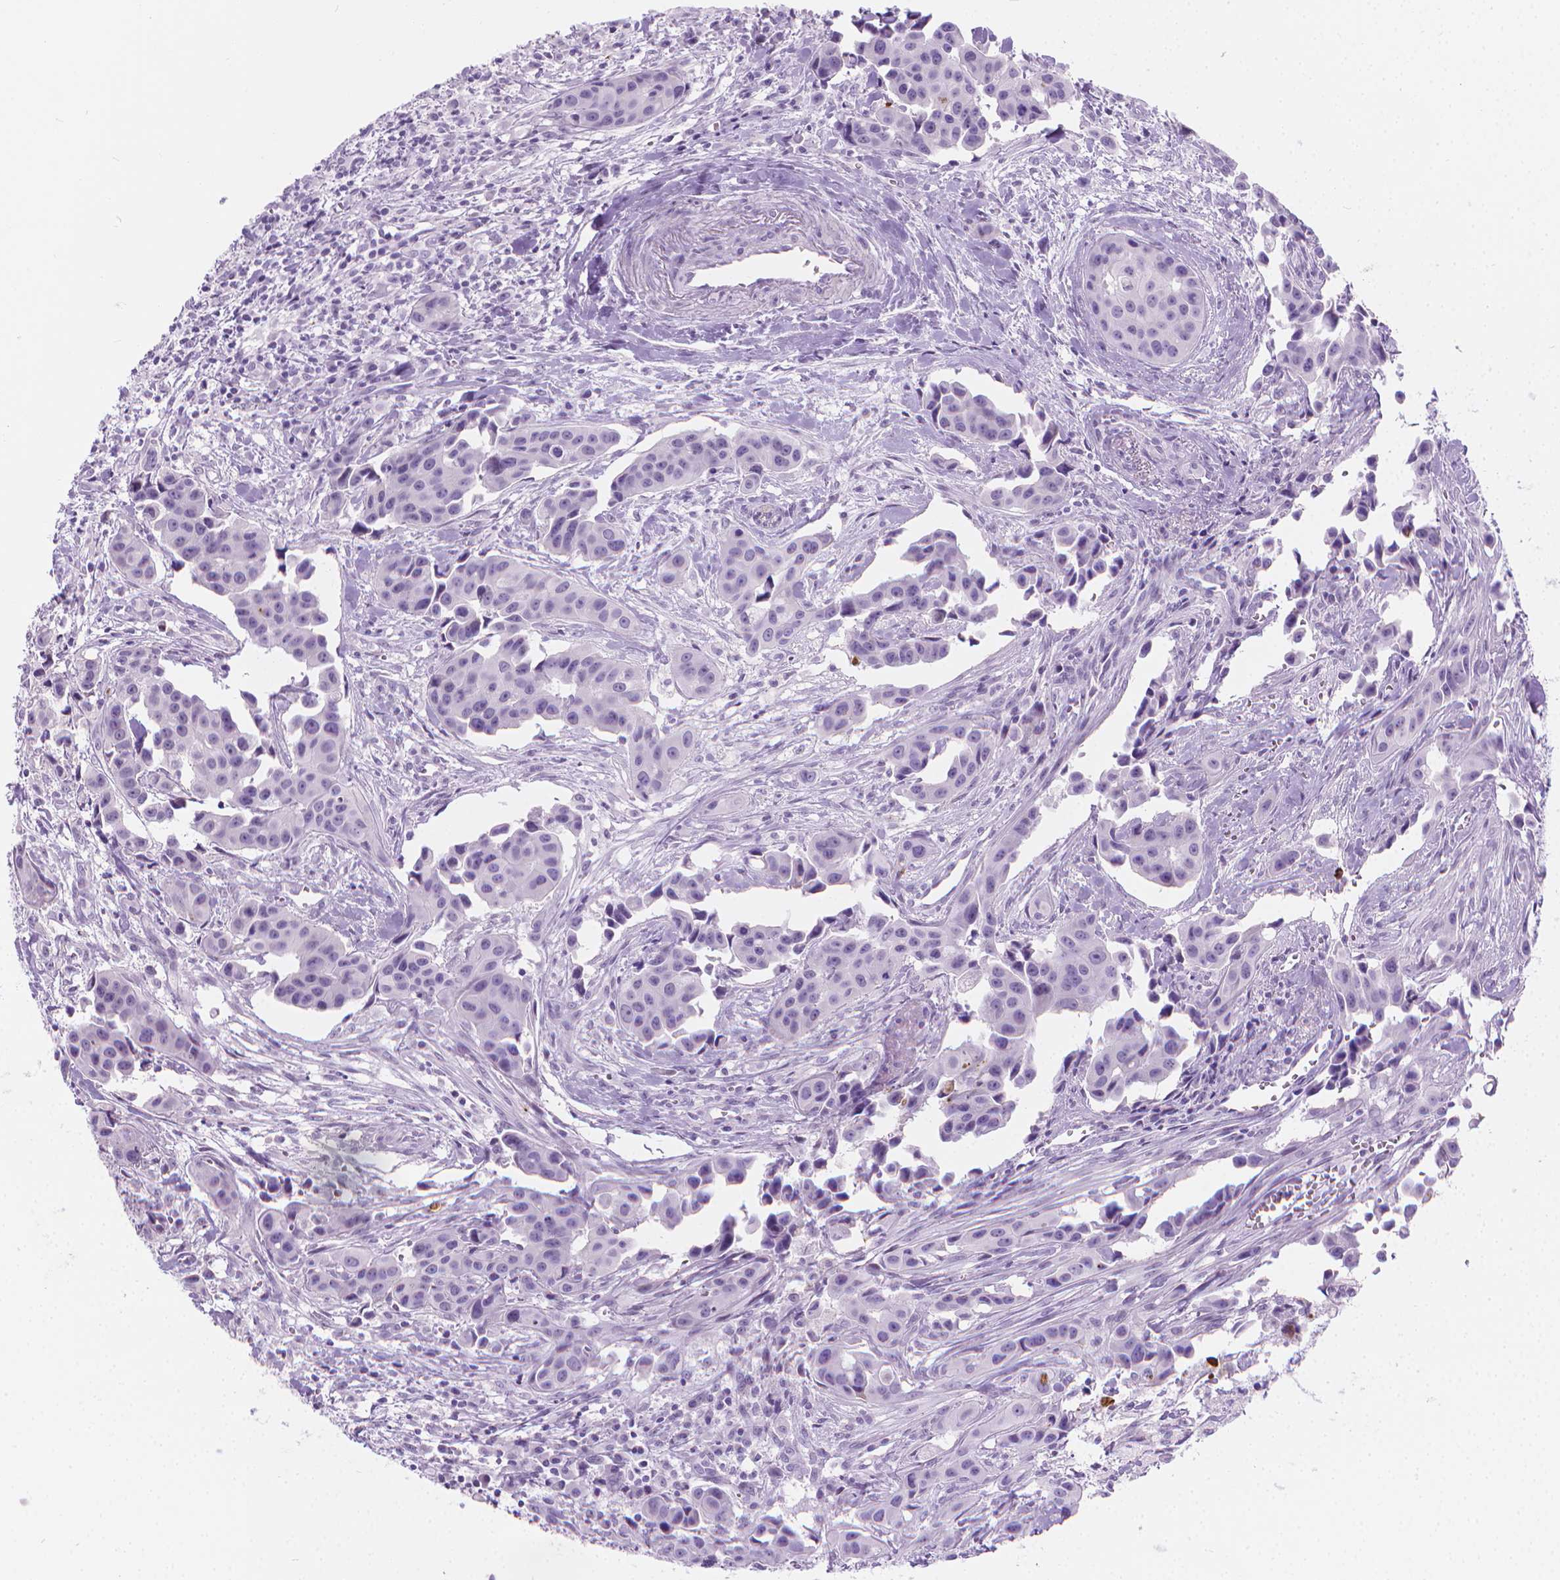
{"staining": {"intensity": "negative", "quantity": "none", "location": "none"}, "tissue": "head and neck cancer", "cell_type": "Tumor cells", "image_type": "cancer", "snomed": [{"axis": "morphology", "description": "Adenocarcinoma, NOS"}, {"axis": "topography", "description": "Head-Neck"}], "caption": "This is an immunohistochemistry (IHC) image of head and neck cancer. There is no positivity in tumor cells.", "gene": "CFAP52", "patient": {"sex": "male", "age": 76}}